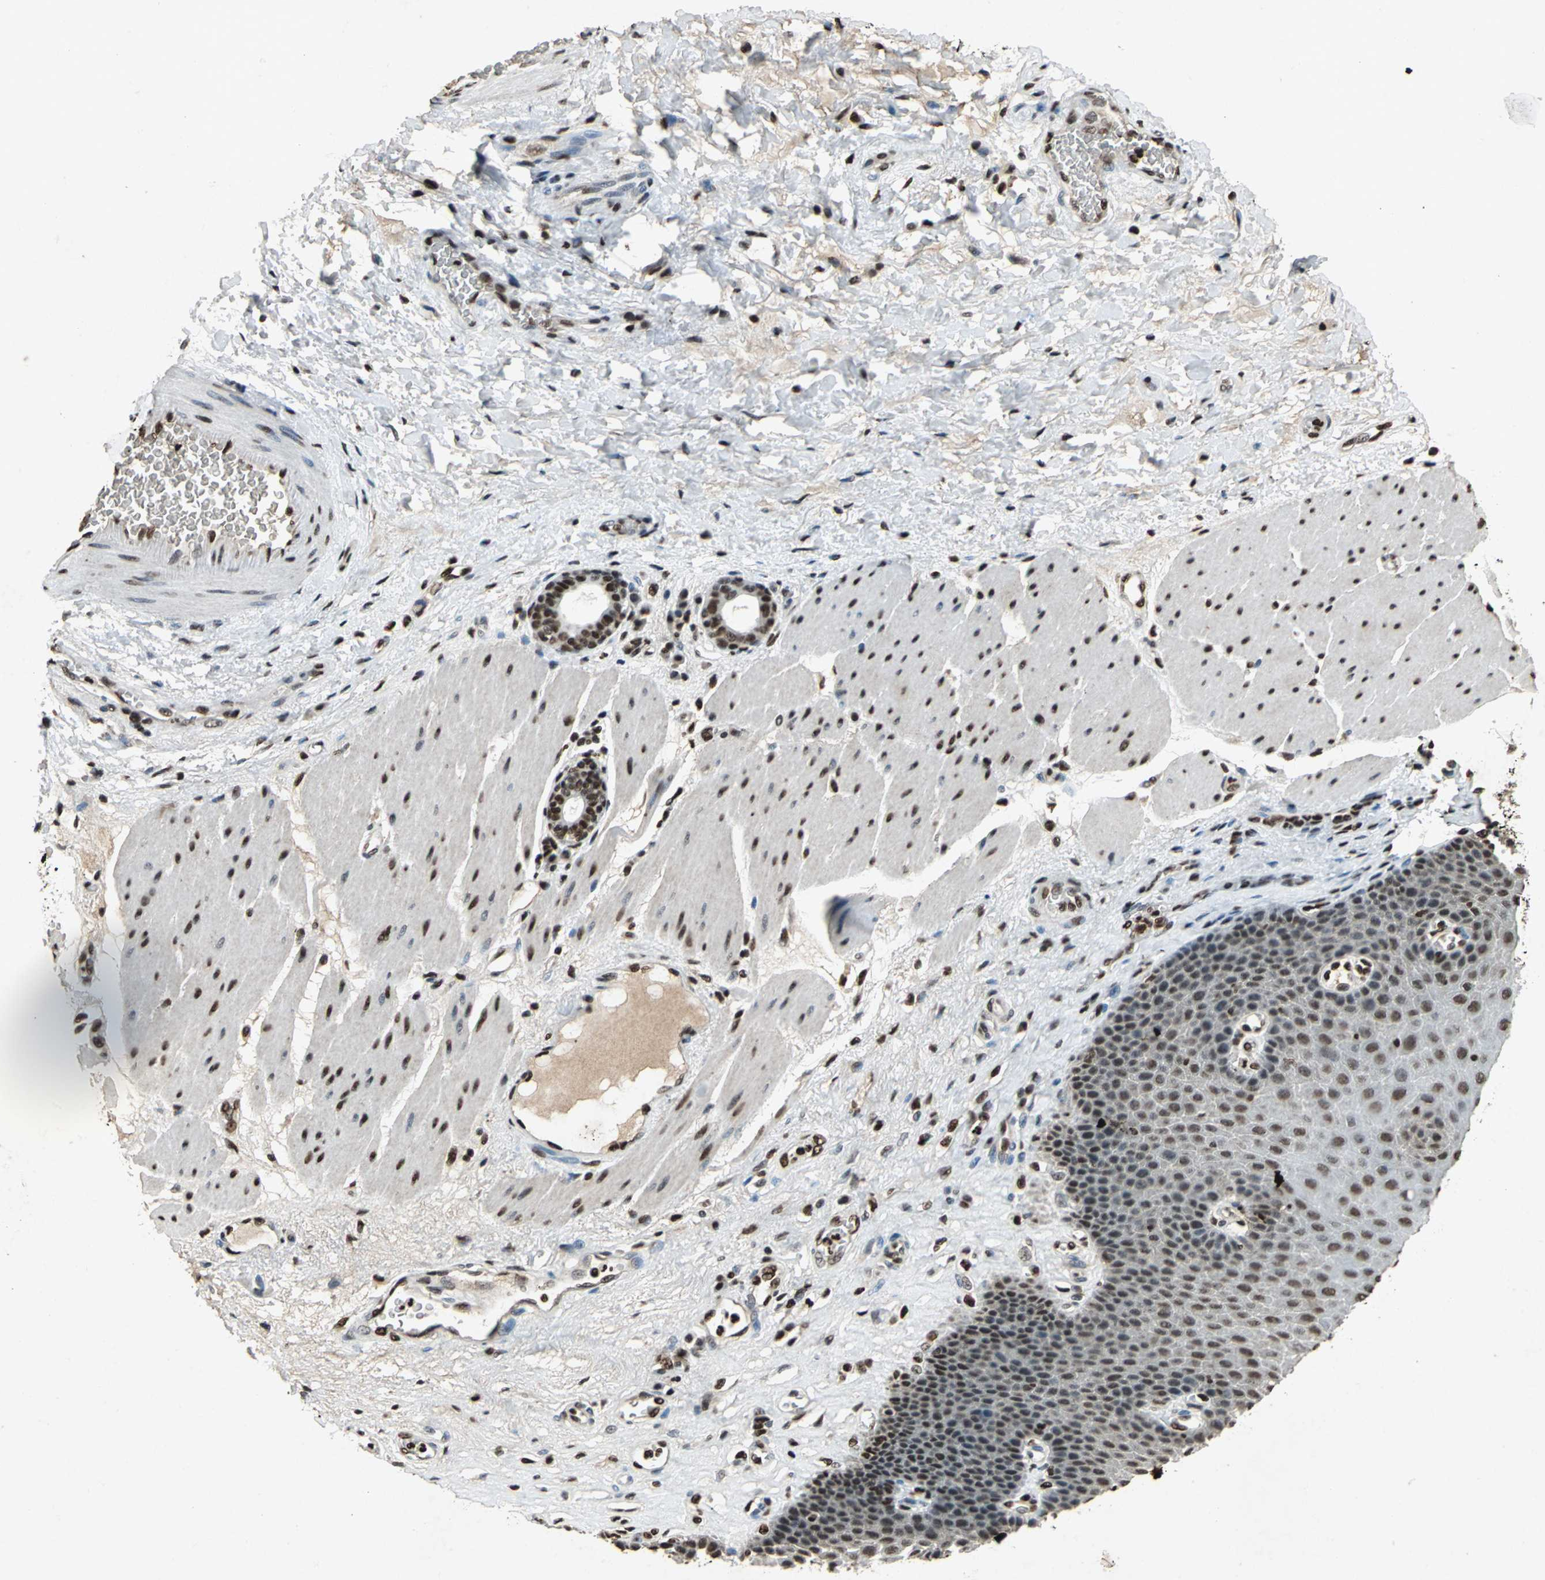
{"staining": {"intensity": "moderate", "quantity": ">75%", "location": "nuclear"}, "tissue": "esophagus", "cell_type": "Squamous epithelial cells", "image_type": "normal", "snomed": [{"axis": "morphology", "description": "Normal tissue, NOS"}, {"axis": "topography", "description": "Esophagus"}], "caption": "A micrograph of human esophagus stained for a protein reveals moderate nuclear brown staining in squamous epithelial cells. The protein of interest is stained brown, and the nuclei are stained in blue (DAB IHC with brightfield microscopy, high magnification).", "gene": "ANP32A", "patient": {"sex": "female", "age": 72}}